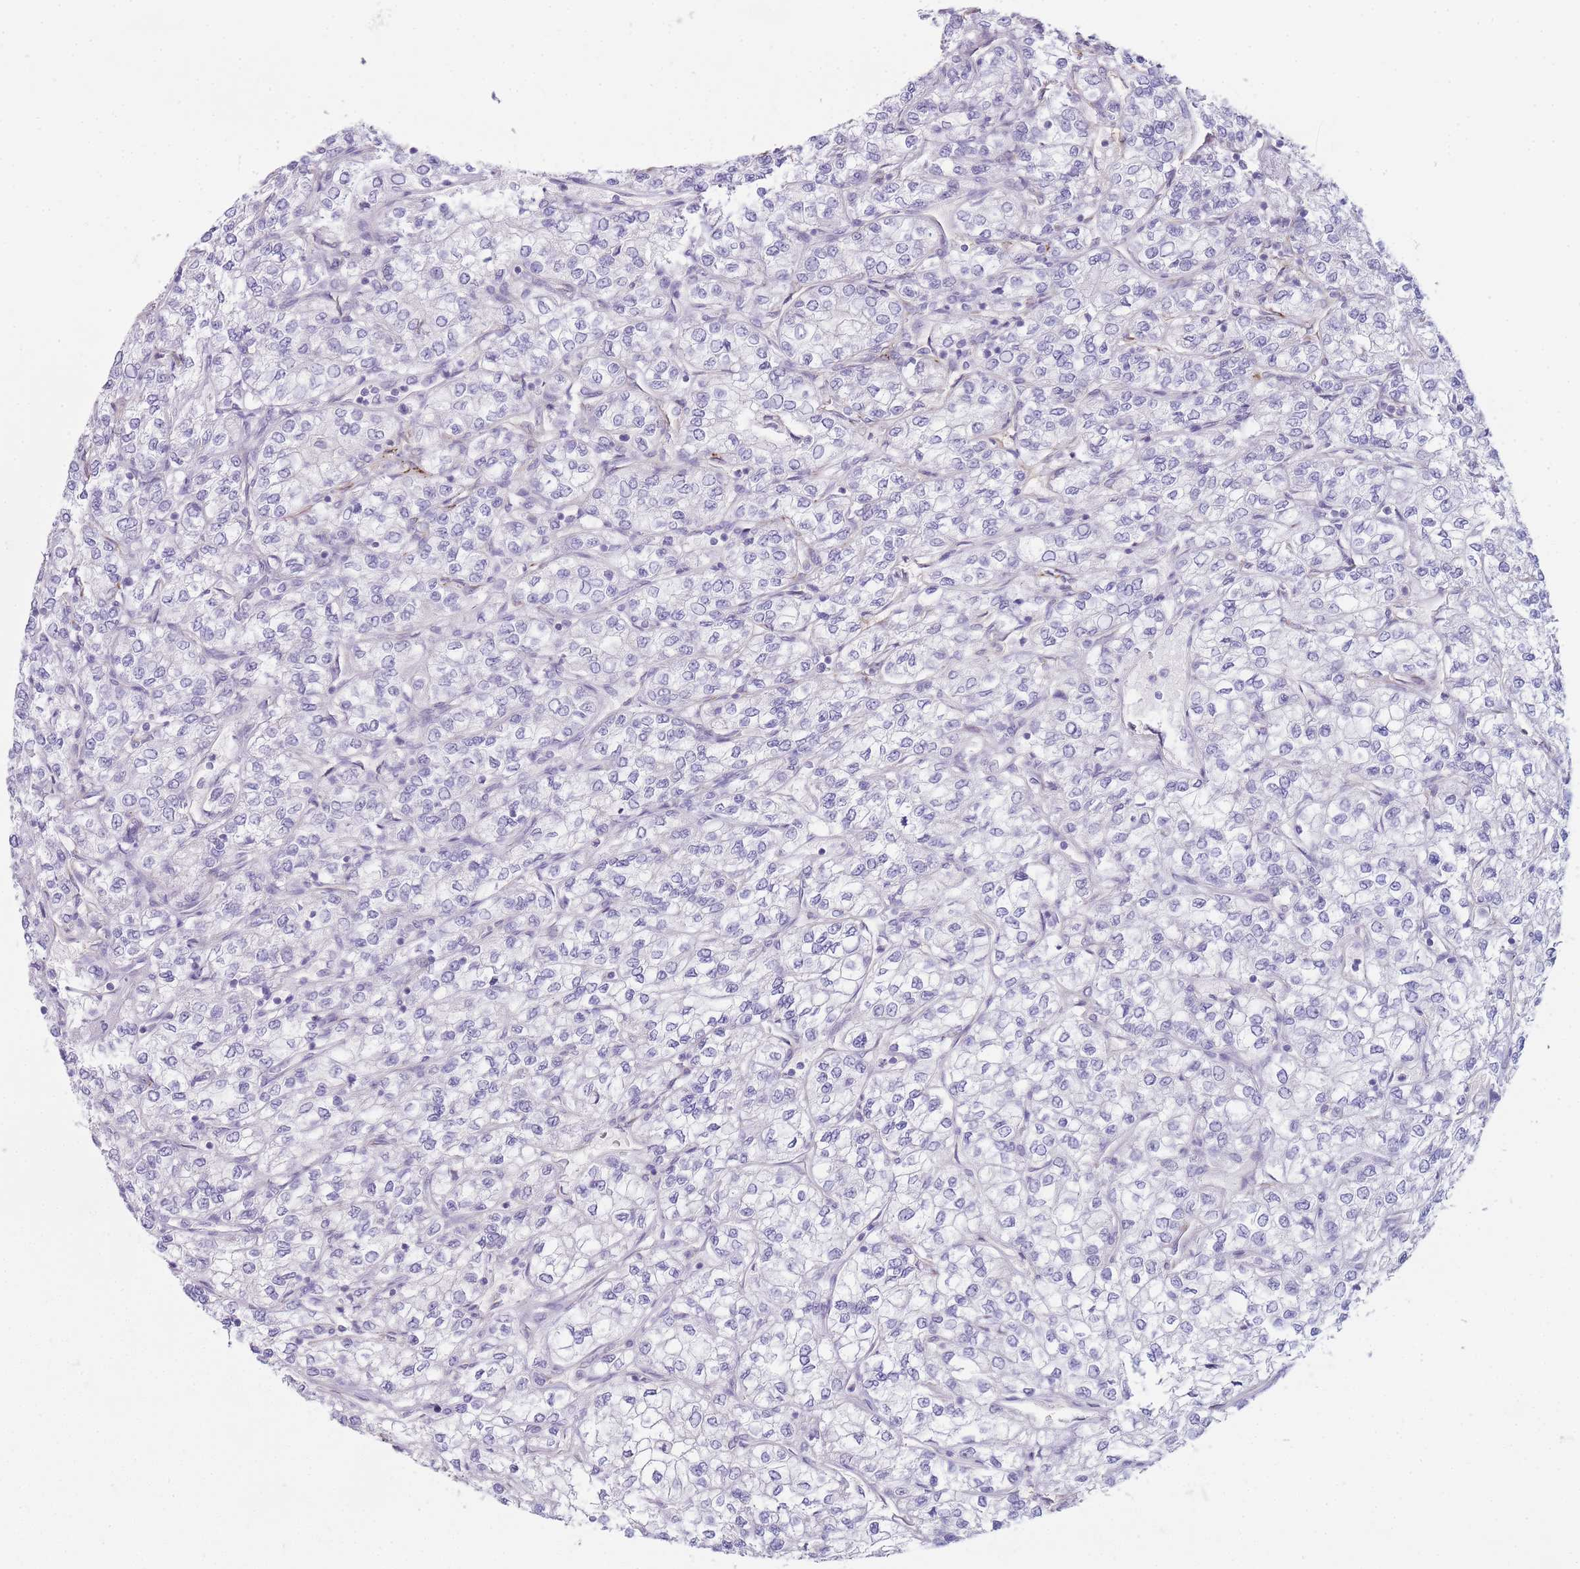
{"staining": {"intensity": "negative", "quantity": "none", "location": "none"}, "tissue": "renal cancer", "cell_type": "Tumor cells", "image_type": "cancer", "snomed": [{"axis": "morphology", "description": "Adenocarcinoma, NOS"}, {"axis": "topography", "description": "Kidney"}], "caption": "An image of renal adenocarcinoma stained for a protein shows no brown staining in tumor cells.", "gene": "UTP14A", "patient": {"sex": "male", "age": 80}}